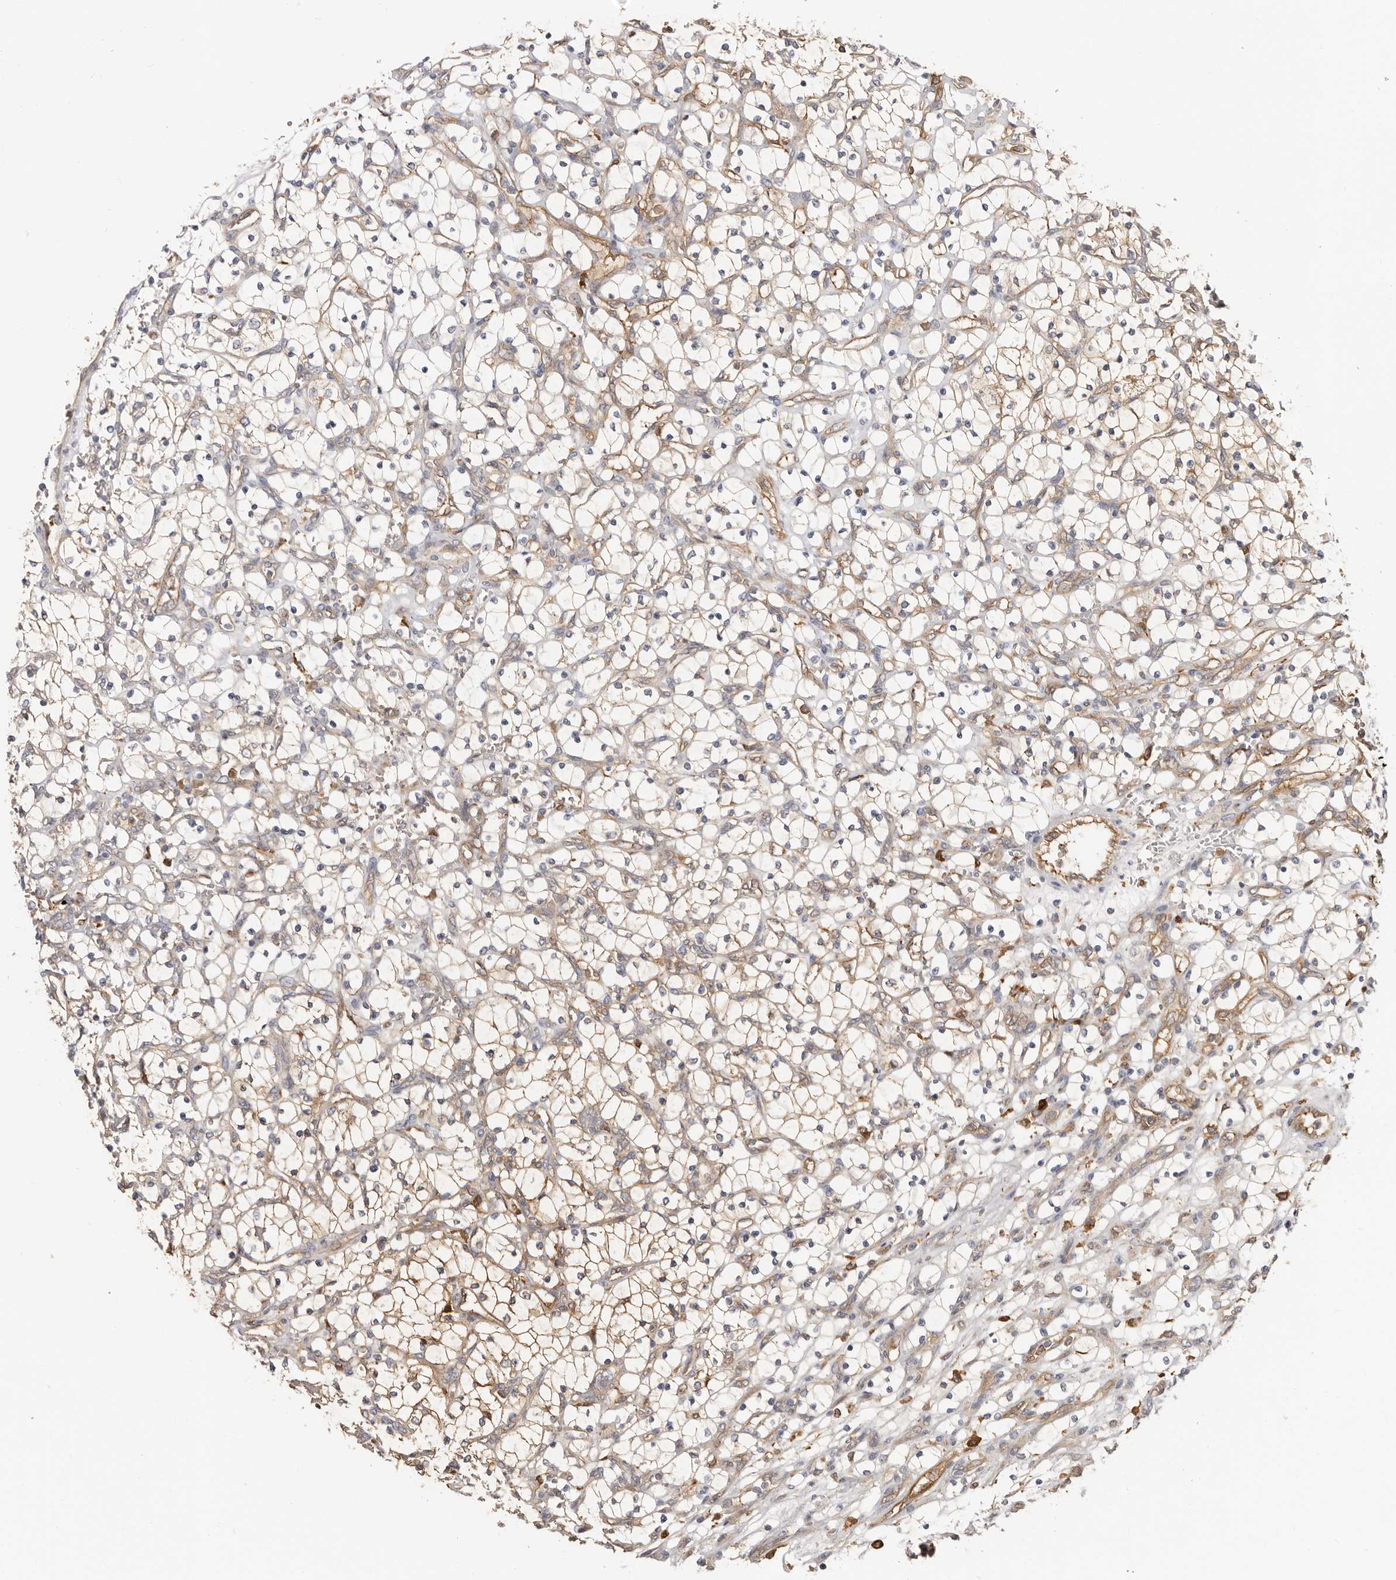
{"staining": {"intensity": "moderate", "quantity": "<25%", "location": "cytoplasmic/membranous"}, "tissue": "renal cancer", "cell_type": "Tumor cells", "image_type": "cancer", "snomed": [{"axis": "morphology", "description": "Adenocarcinoma, NOS"}, {"axis": "topography", "description": "Kidney"}], "caption": "Renal adenocarcinoma tissue demonstrates moderate cytoplasmic/membranous expression in about <25% of tumor cells (DAB (3,3'-diaminobenzidine) IHC with brightfield microscopy, high magnification).", "gene": "LAP3", "patient": {"sex": "female", "age": 69}}